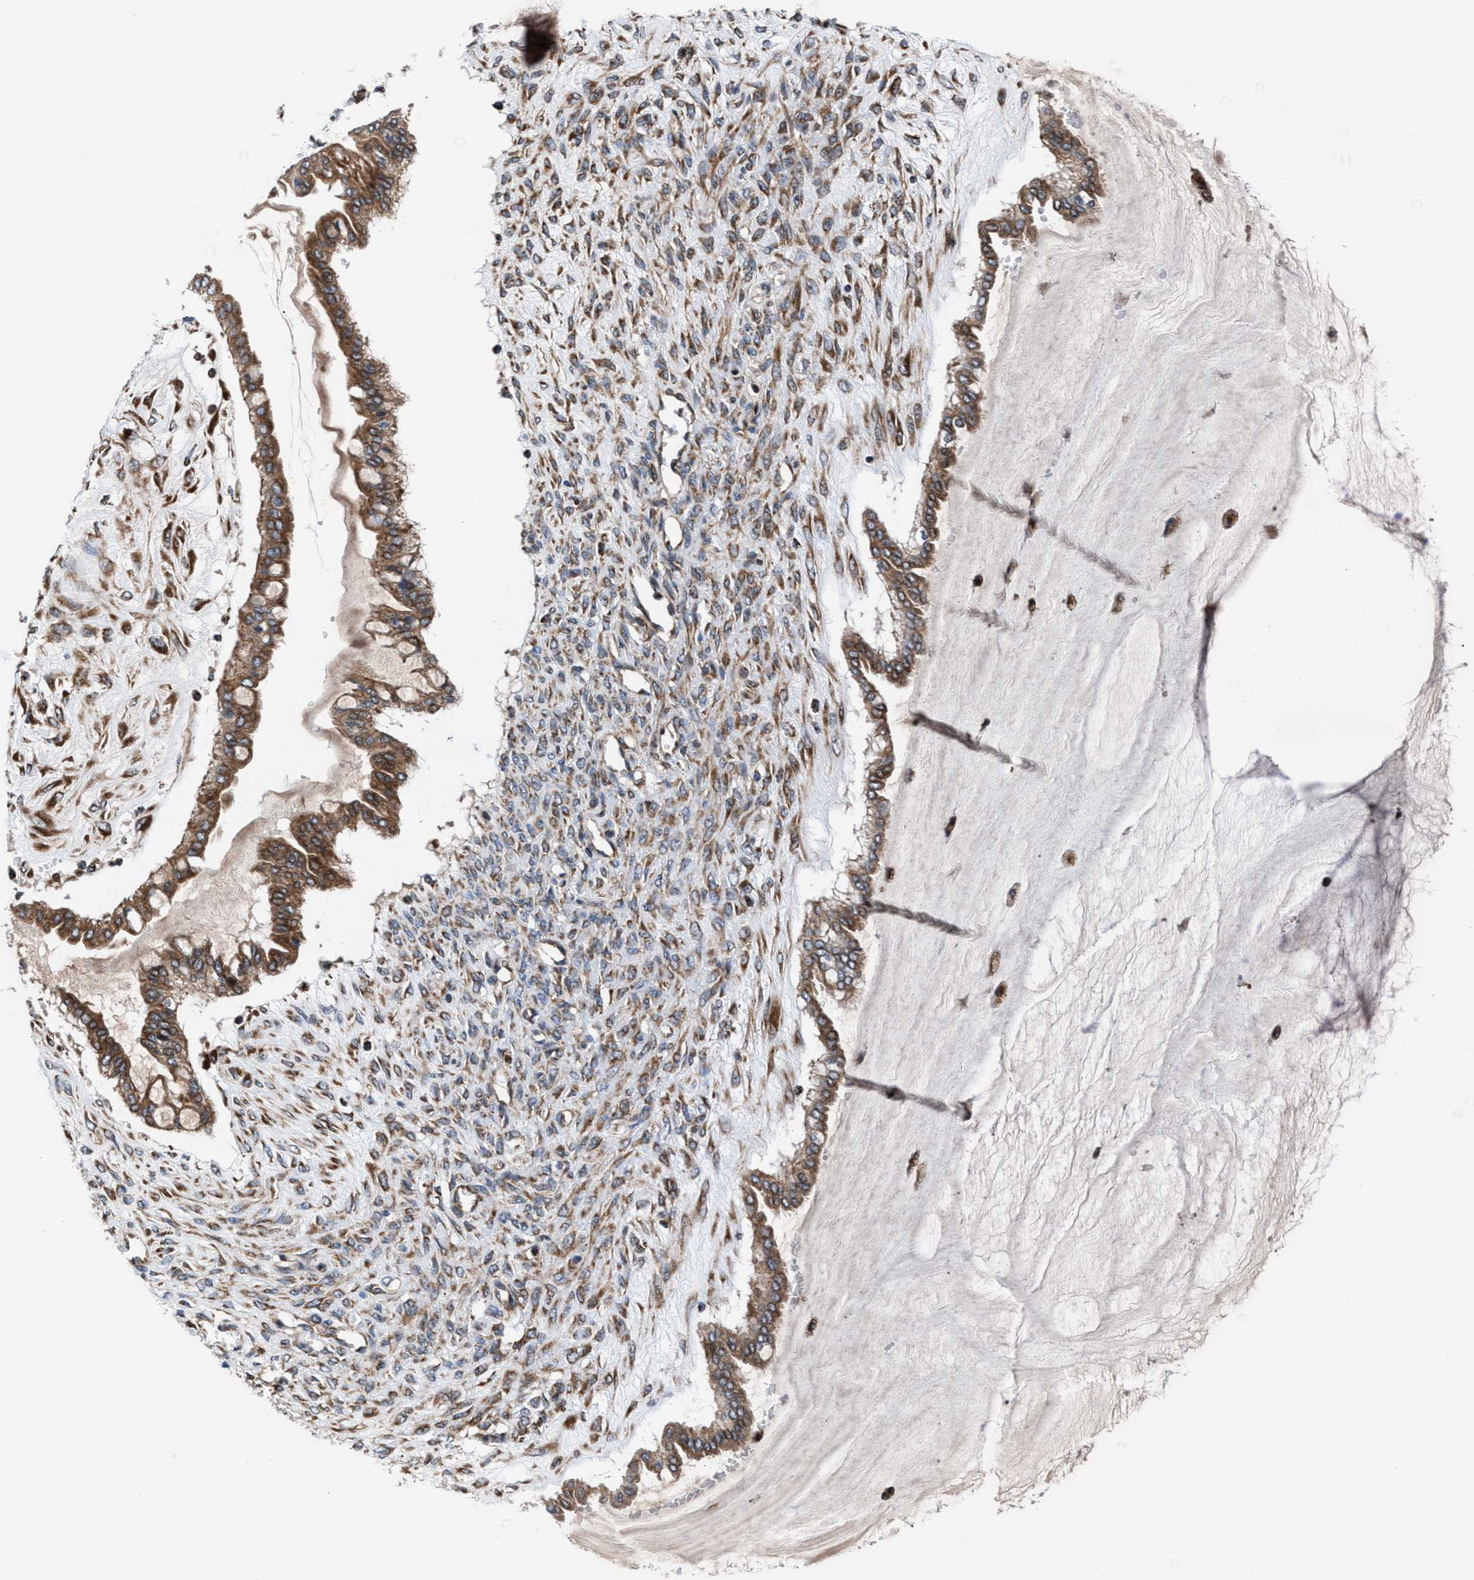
{"staining": {"intensity": "moderate", "quantity": ">75%", "location": "cytoplasmic/membranous"}, "tissue": "ovarian cancer", "cell_type": "Tumor cells", "image_type": "cancer", "snomed": [{"axis": "morphology", "description": "Cystadenocarcinoma, mucinous, NOS"}, {"axis": "topography", "description": "Ovary"}], "caption": "High-power microscopy captured an IHC image of ovarian cancer (mucinous cystadenocarcinoma), revealing moderate cytoplasmic/membranous expression in approximately >75% of tumor cells.", "gene": "PRR15L", "patient": {"sex": "female", "age": 73}}